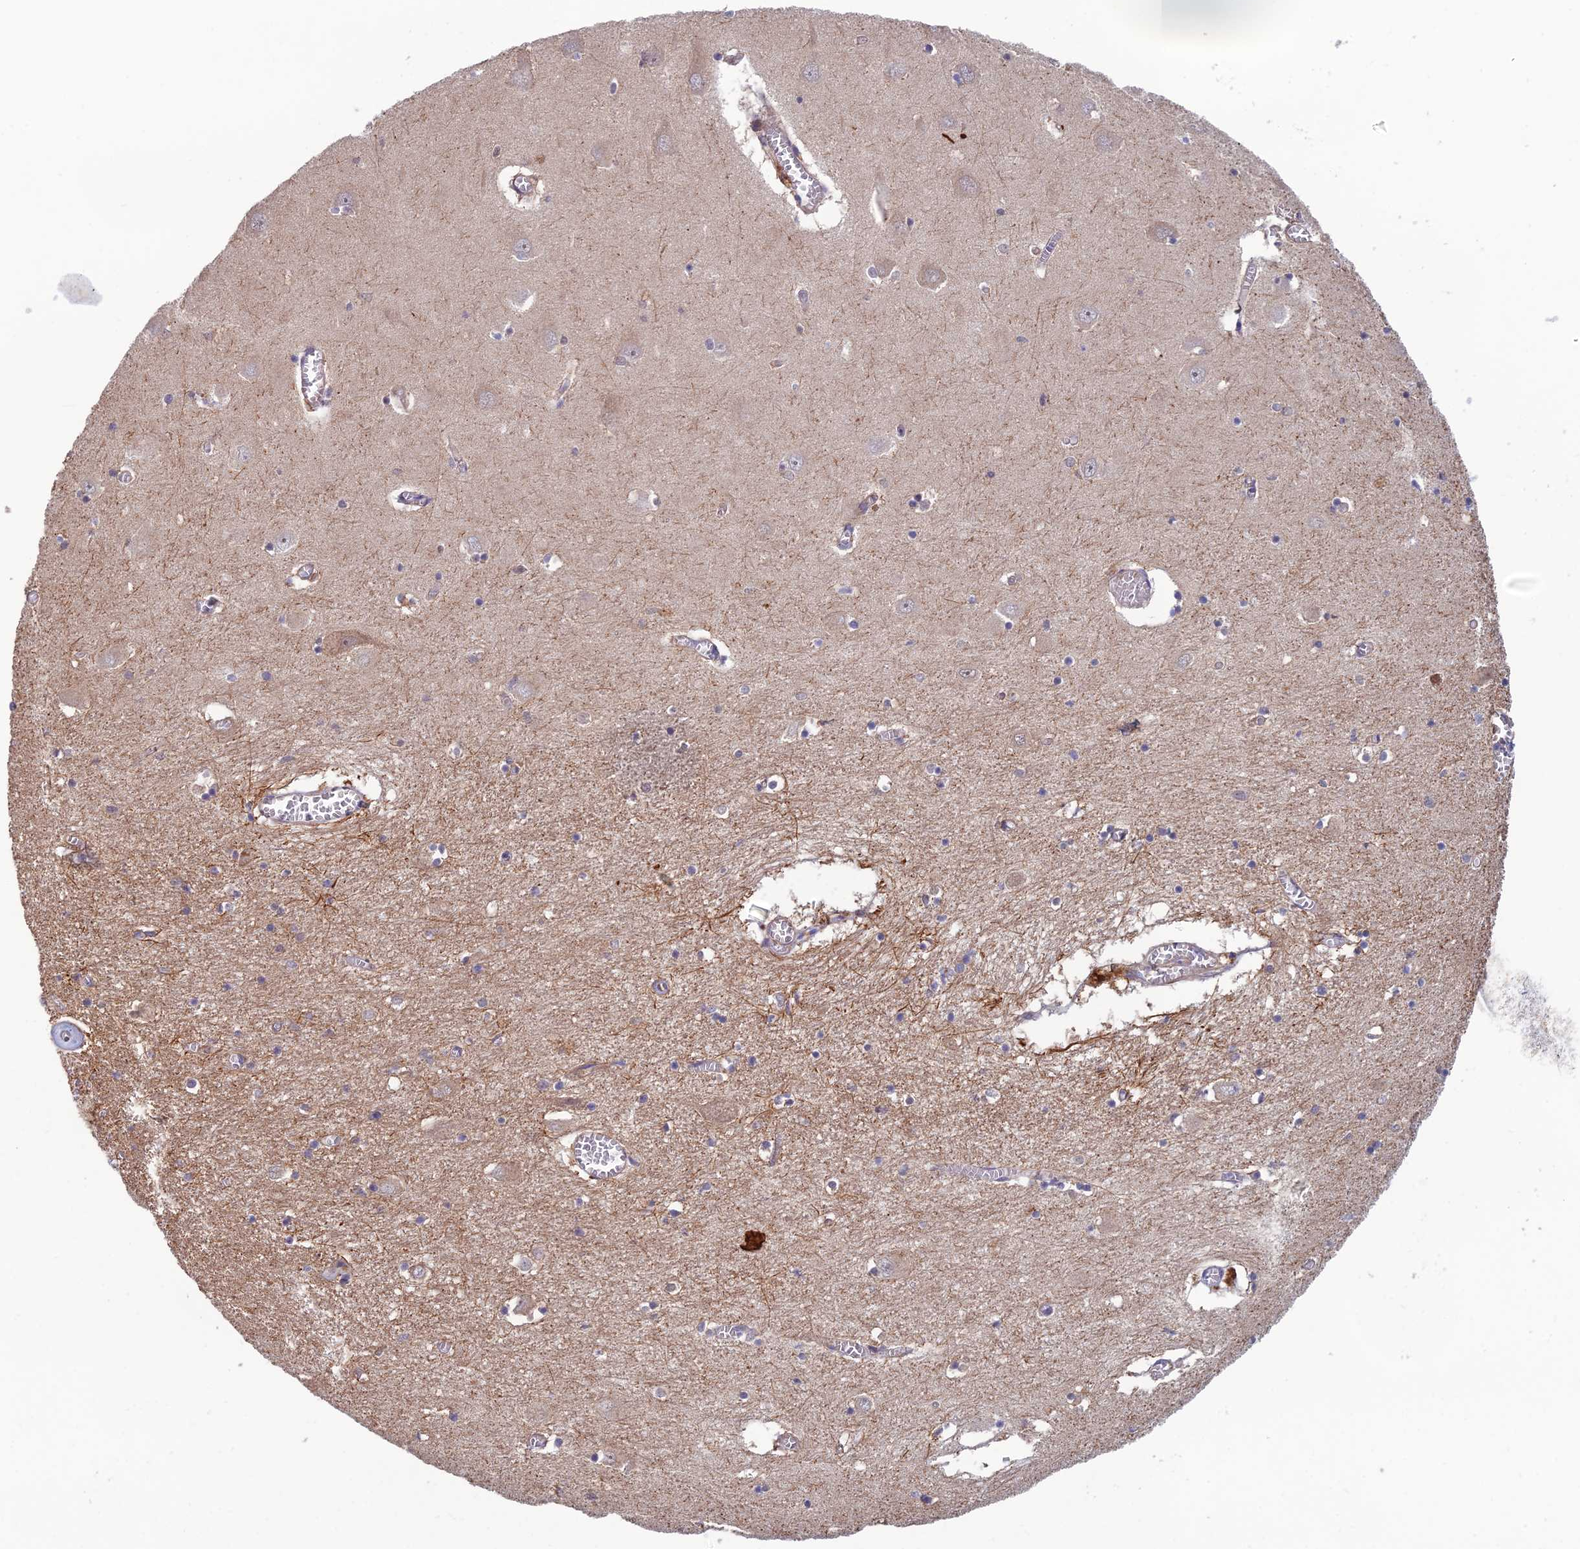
{"staining": {"intensity": "negative", "quantity": "none", "location": "none"}, "tissue": "hippocampus", "cell_type": "Glial cells", "image_type": "normal", "snomed": [{"axis": "morphology", "description": "Normal tissue, NOS"}, {"axis": "topography", "description": "Hippocampus"}], "caption": "Immunohistochemistry micrograph of benign hippocampus: human hippocampus stained with DAB exhibits no significant protein staining in glial cells.", "gene": "C15orf62", "patient": {"sex": "male", "age": 70}}